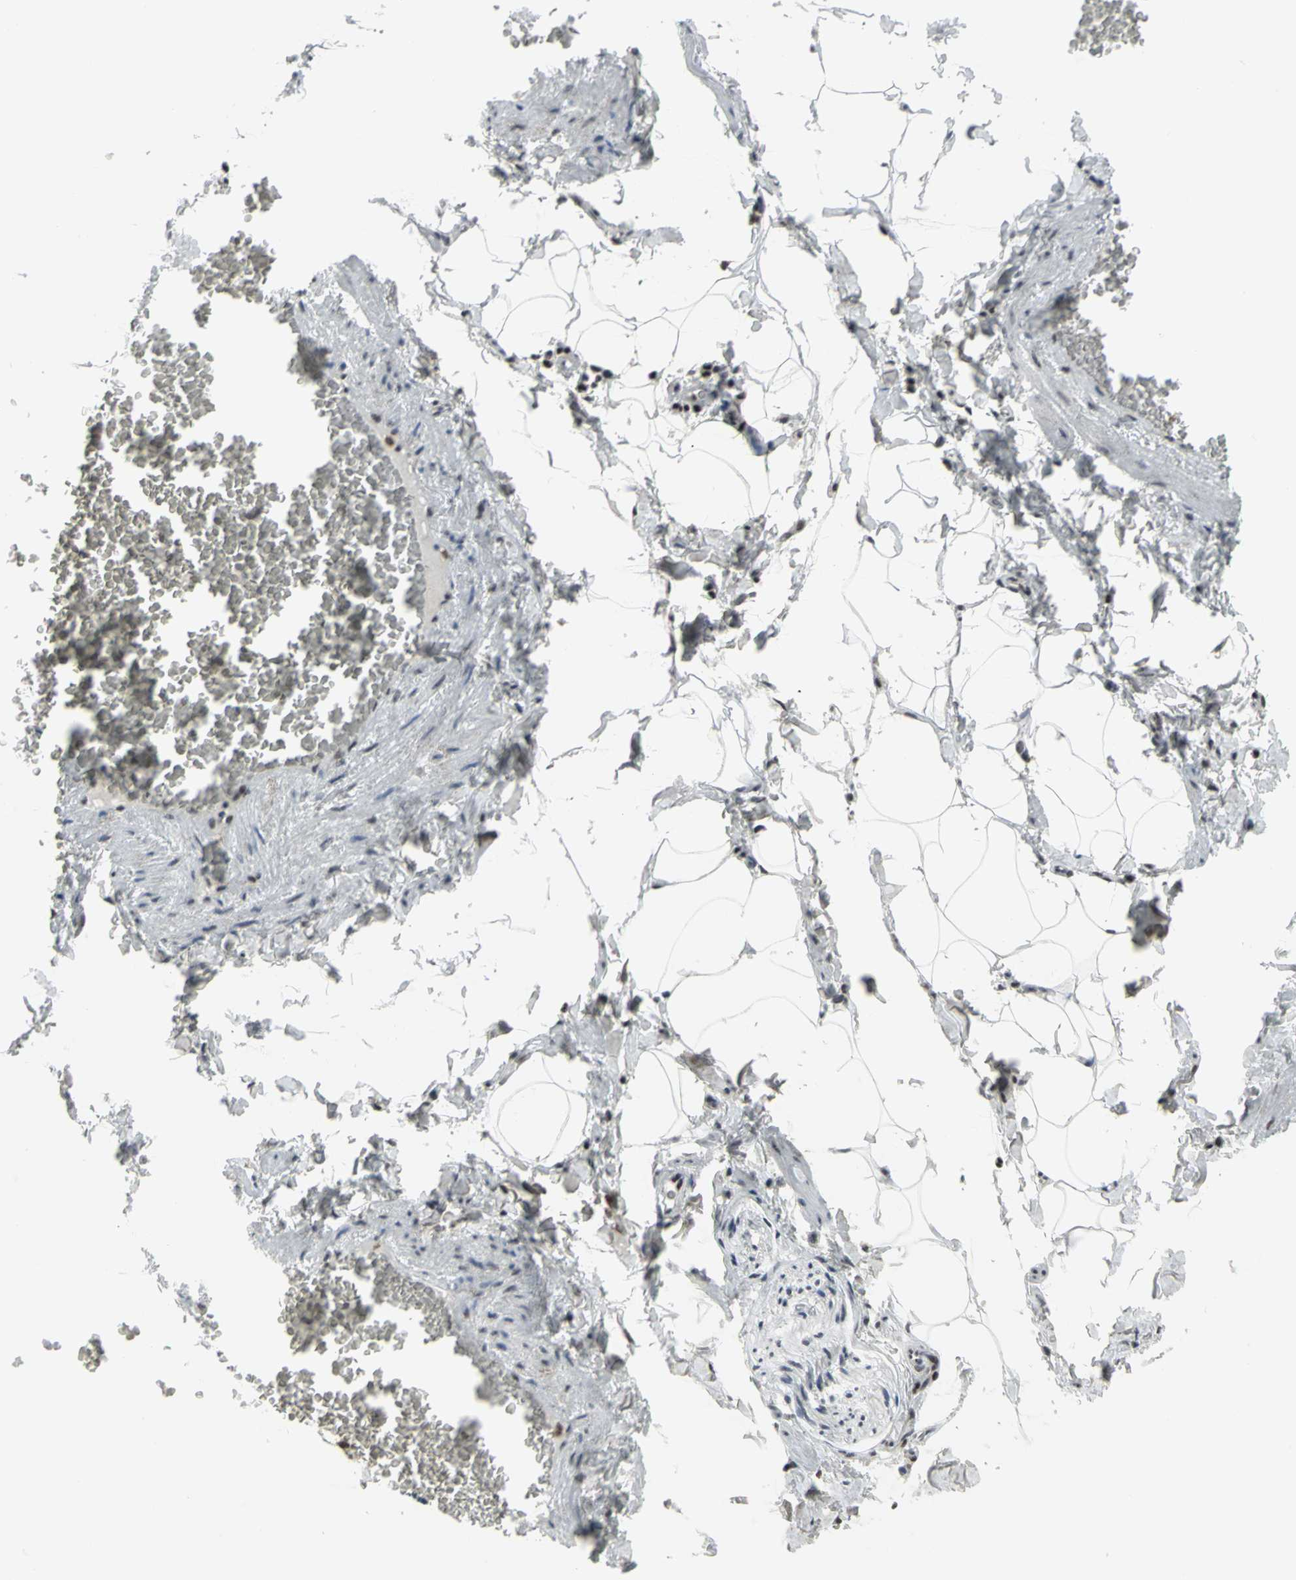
{"staining": {"intensity": "moderate", "quantity": ">75%", "location": "nuclear"}, "tissue": "adipose tissue", "cell_type": "Adipocytes", "image_type": "normal", "snomed": [{"axis": "morphology", "description": "Normal tissue, NOS"}, {"axis": "topography", "description": "Vascular tissue"}], "caption": "Immunohistochemistry (DAB) staining of unremarkable adipose tissue reveals moderate nuclear protein positivity in approximately >75% of adipocytes.", "gene": "SMARCA4", "patient": {"sex": "male", "age": 41}}